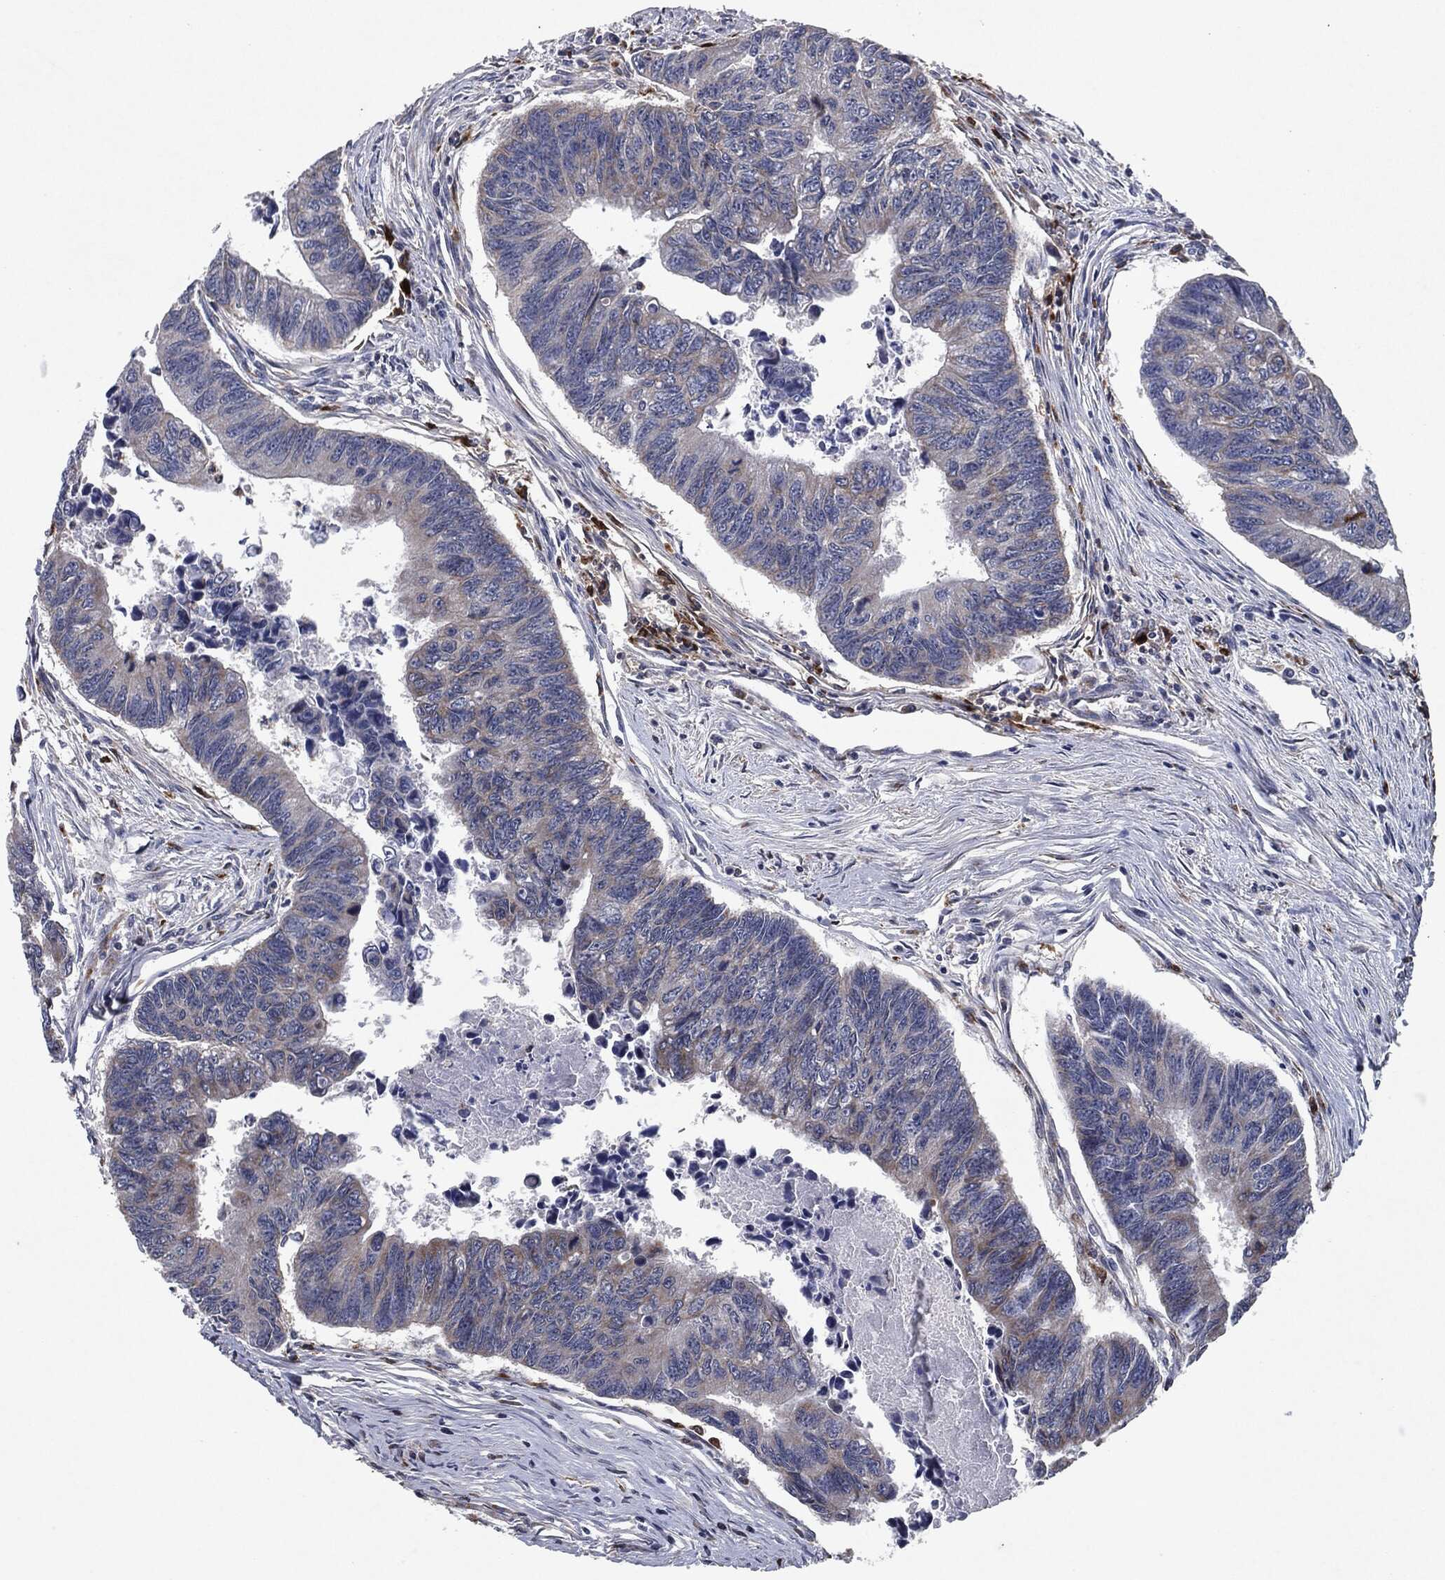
{"staining": {"intensity": "negative", "quantity": "none", "location": "none"}, "tissue": "colorectal cancer", "cell_type": "Tumor cells", "image_type": "cancer", "snomed": [{"axis": "morphology", "description": "Adenocarcinoma, NOS"}, {"axis": "topography", "description": "Colon"}], "caption": "Immunohistochemistry image of neoplastic tissue: human colorectal cancer stained with DAB (3,3'-diaminobenzidine) reveals no significant protein staining in tumor cells. (Immunohistochemistry, brightfield microscopy, high magnification).", "gene": "SLC31A2", "patient": {"sex": "female", "age": 65}}